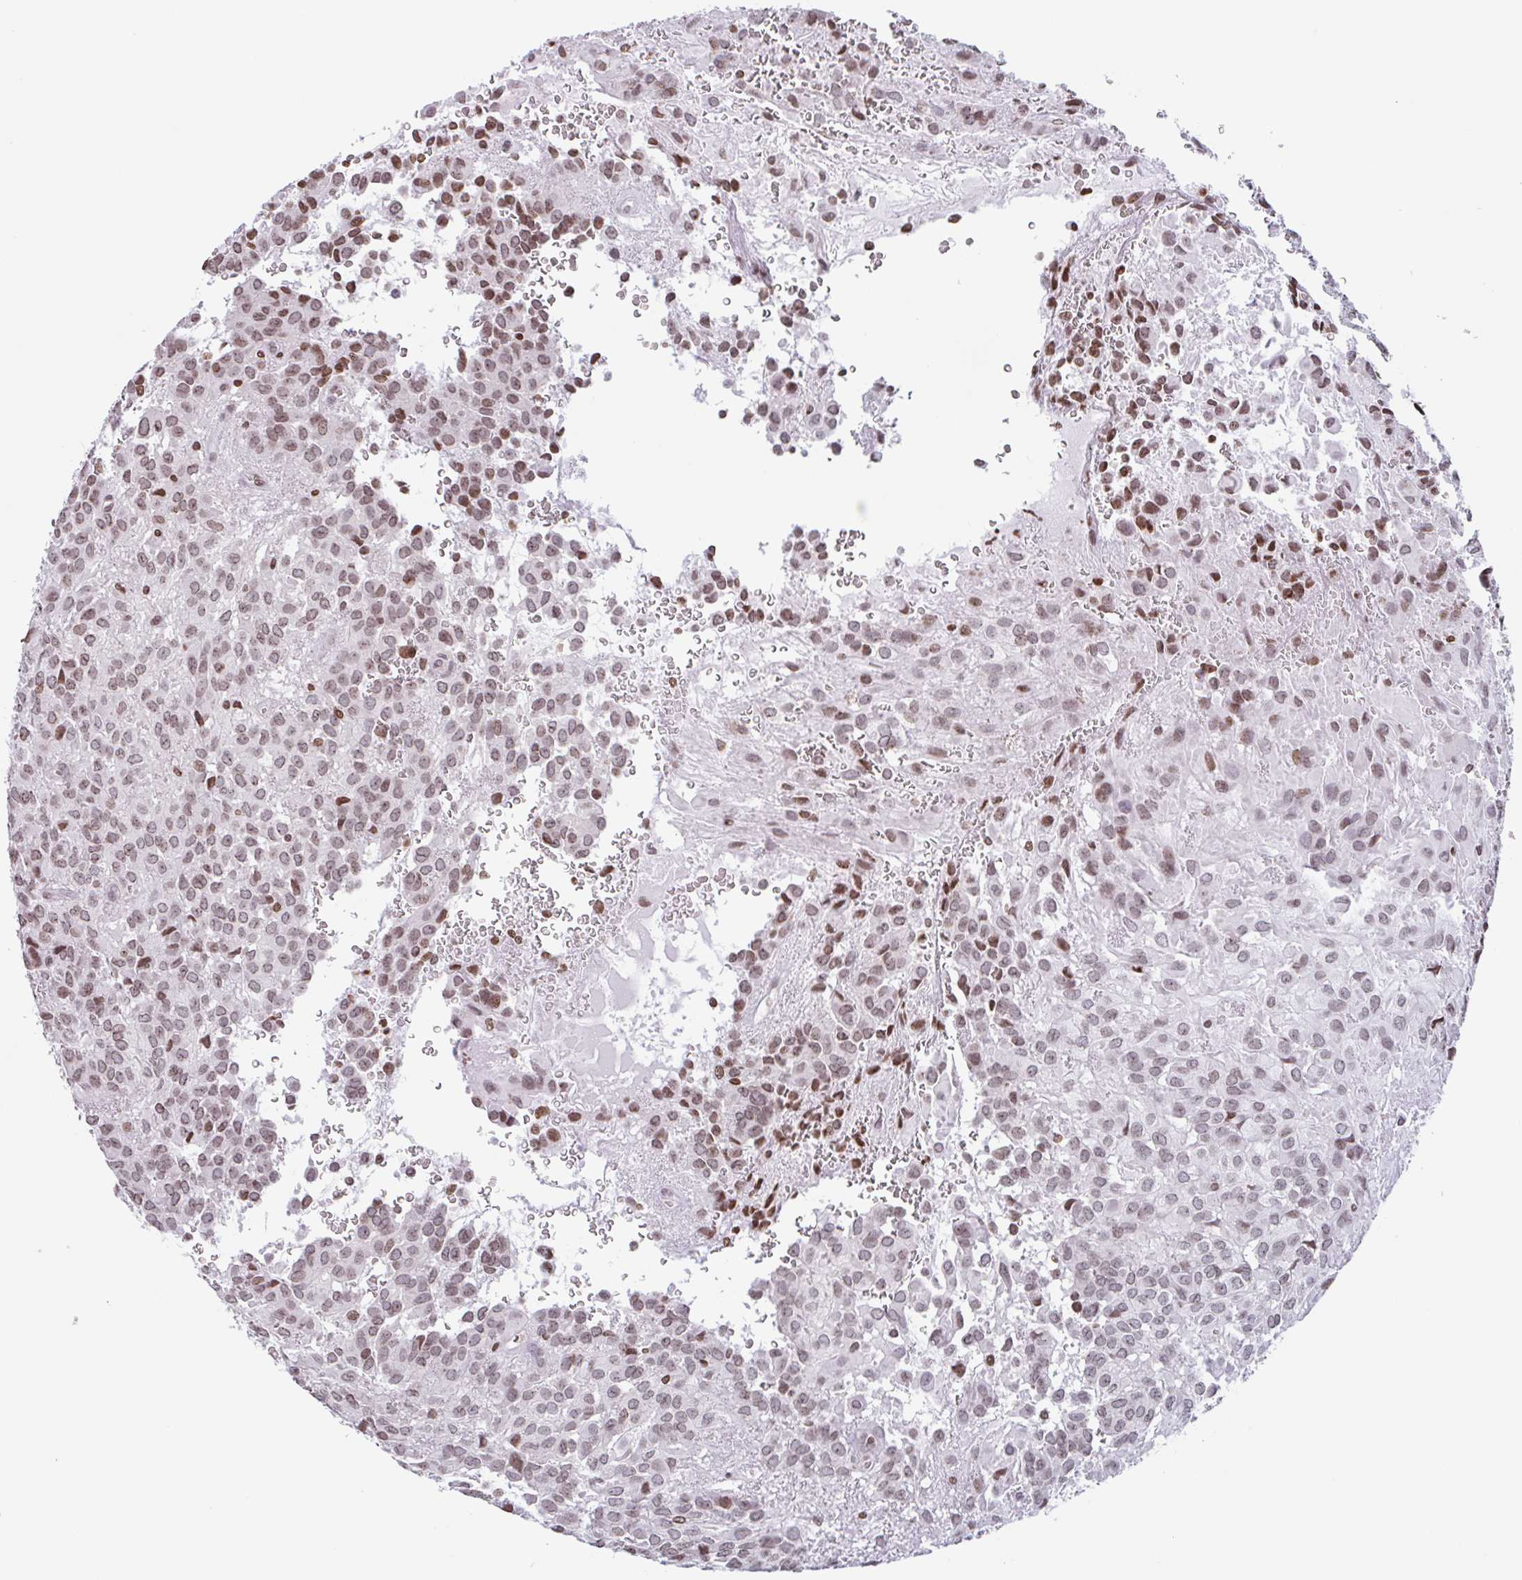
{"staining": {"intensity": "weak", "quantity": ">75%", "location": "nuclear"}, "tissue": "glioma", "cell_type": "Tumor cells", "image_type": "cancer", "snomed": [{"axis": "morphology", "description": "Glioma, malignant, Low grade"}, {"axis": "topography", "description": "Brain"}], "caption": "Glioma tissue exhibits weak nuclear expression in about >75% of tumor cells, visualized by immunohistochemistry. Nuclei are stained in blue.", "gene": "NOL6", "patient": {"sex": "male", "age": 56}}